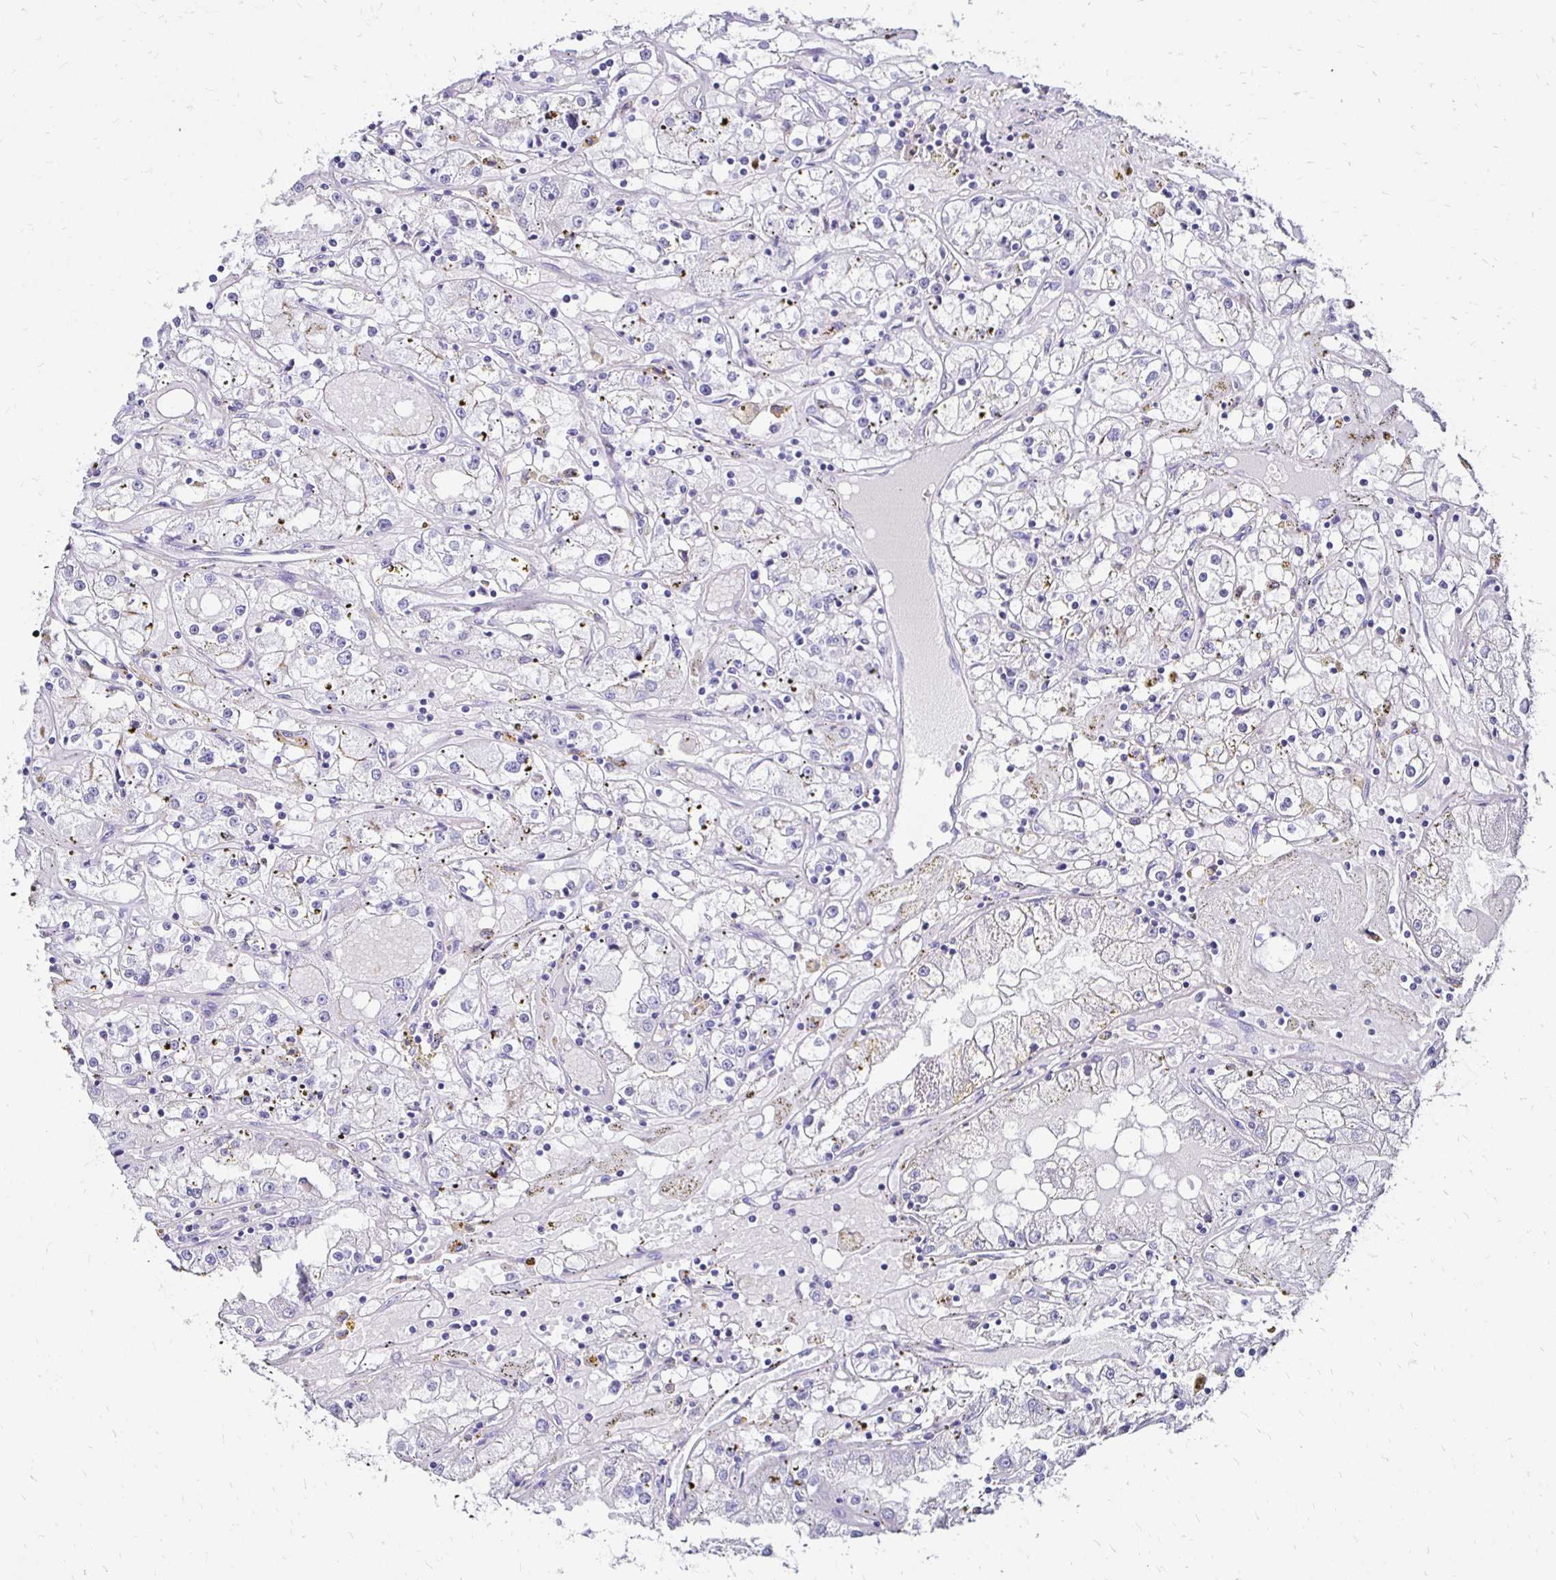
{"staining": {"intensity": "negative", "quantity": "none", "location": "none"}, "tissue": "renal cancer", "cell_type": "Tumor cells", "image_type": "cancer", "snomed": [{"axis": "morphology", "description": "Adenocarcinoma, NOS"}, {"axis": "topography", "description": "Kidney"}], "caption": "Renal cancer (adenocarcinoma) stained for a protein using immunohistochemistry displays no staining tumor cells.", "gene": "KCNT1", "patient": {"sex": "male", "age": 56}}